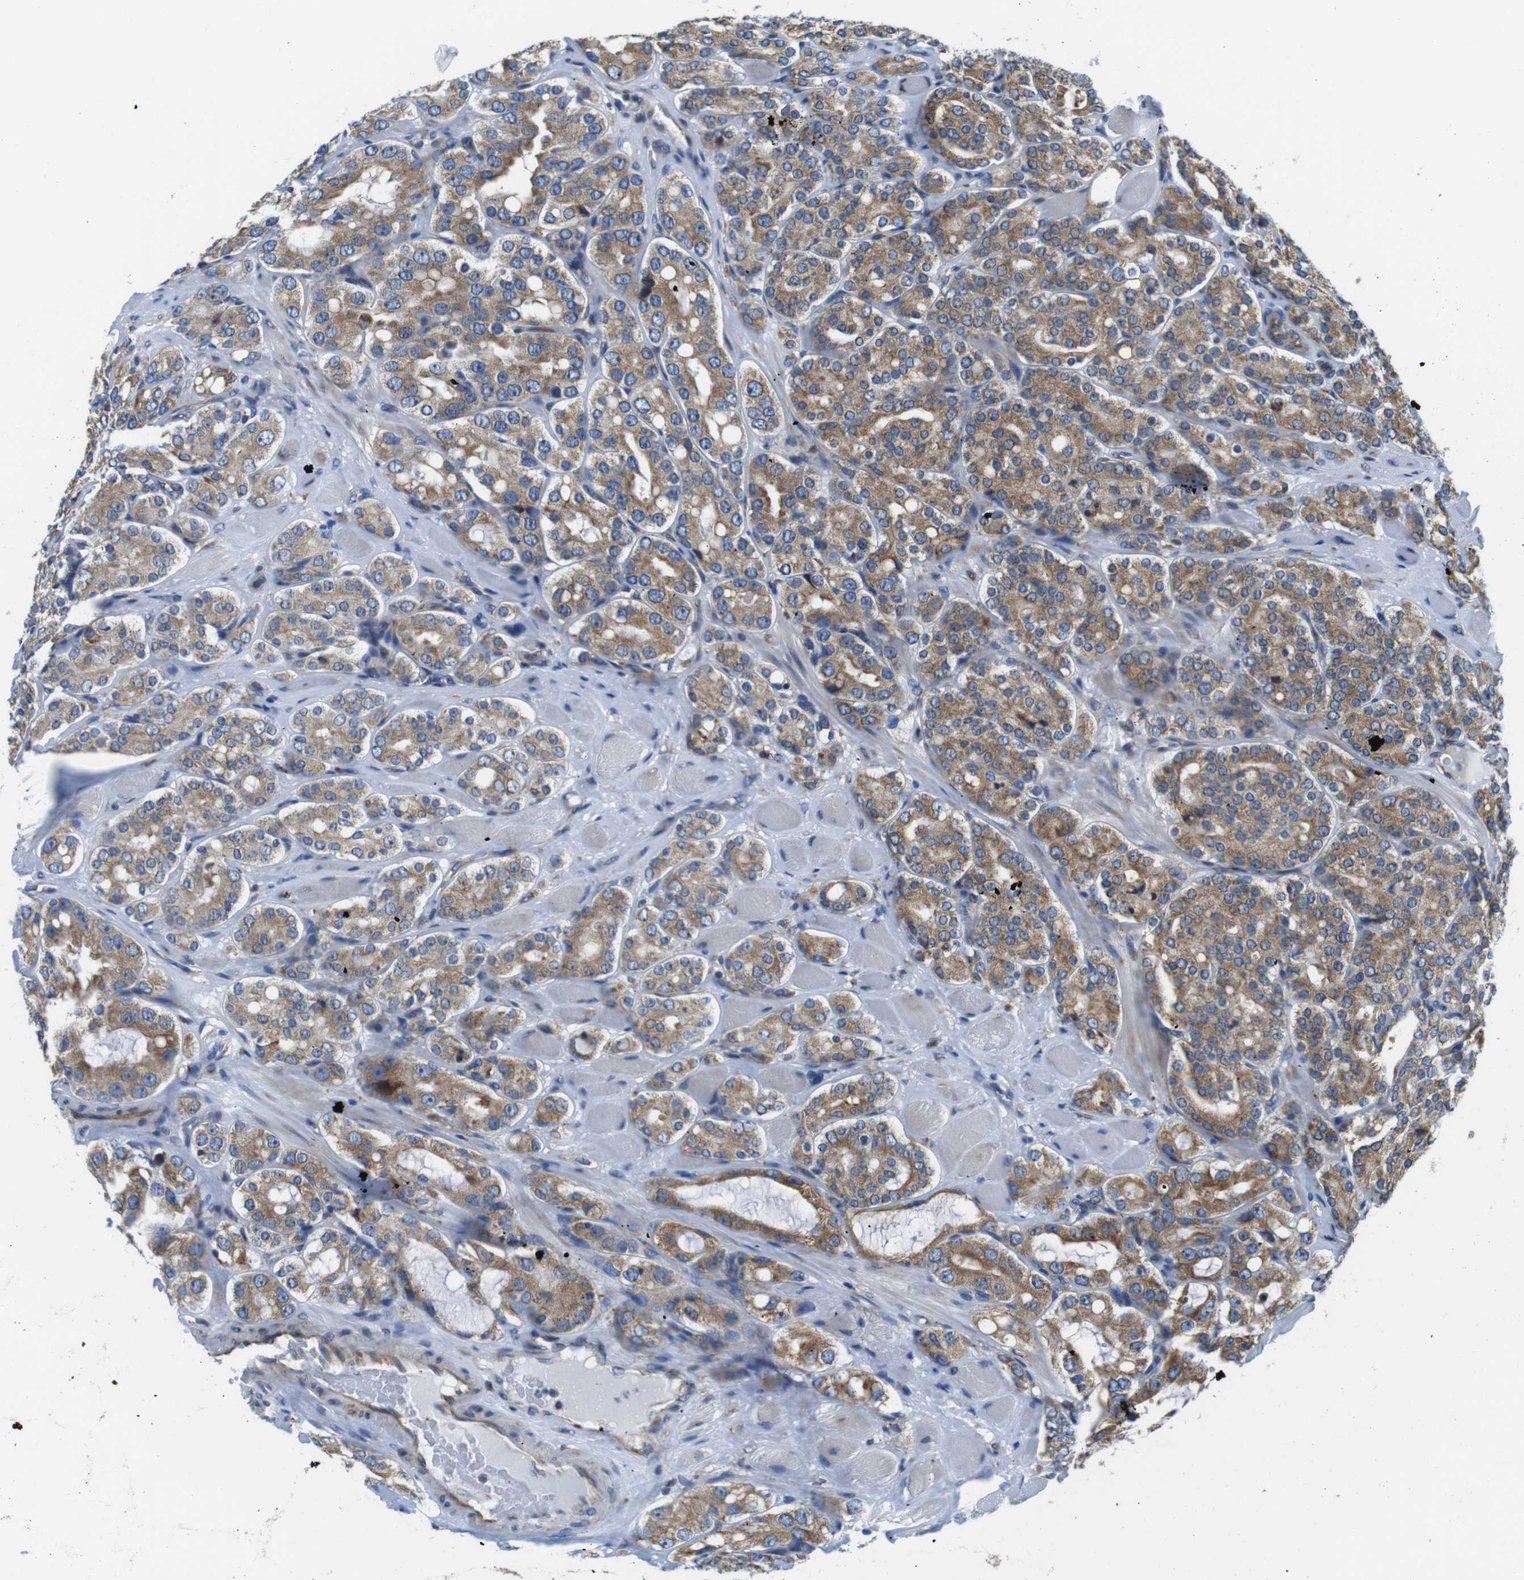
{"staining": {"intensity": "moderate", "quantity": ">75%", "location": "cytoplasmic/membranous"}, "tissue": "prostate cancer", "cell_type": "Tumor cells", "image_type": "cancer", "snomed": [{"axis": "morphology", "description": "Adenocarcinoma, High grade"}, {"axis": "topography", "description": "Prostate"}], "caption": "Prostate adenocarcinoma (high-grade) stained with a brown dye displays moderate cytoplasmic/membranous positive staining in about >75% of tumor cells.", "gene": "UGGT1", "patient": {"sex": "male", "age": 65}}